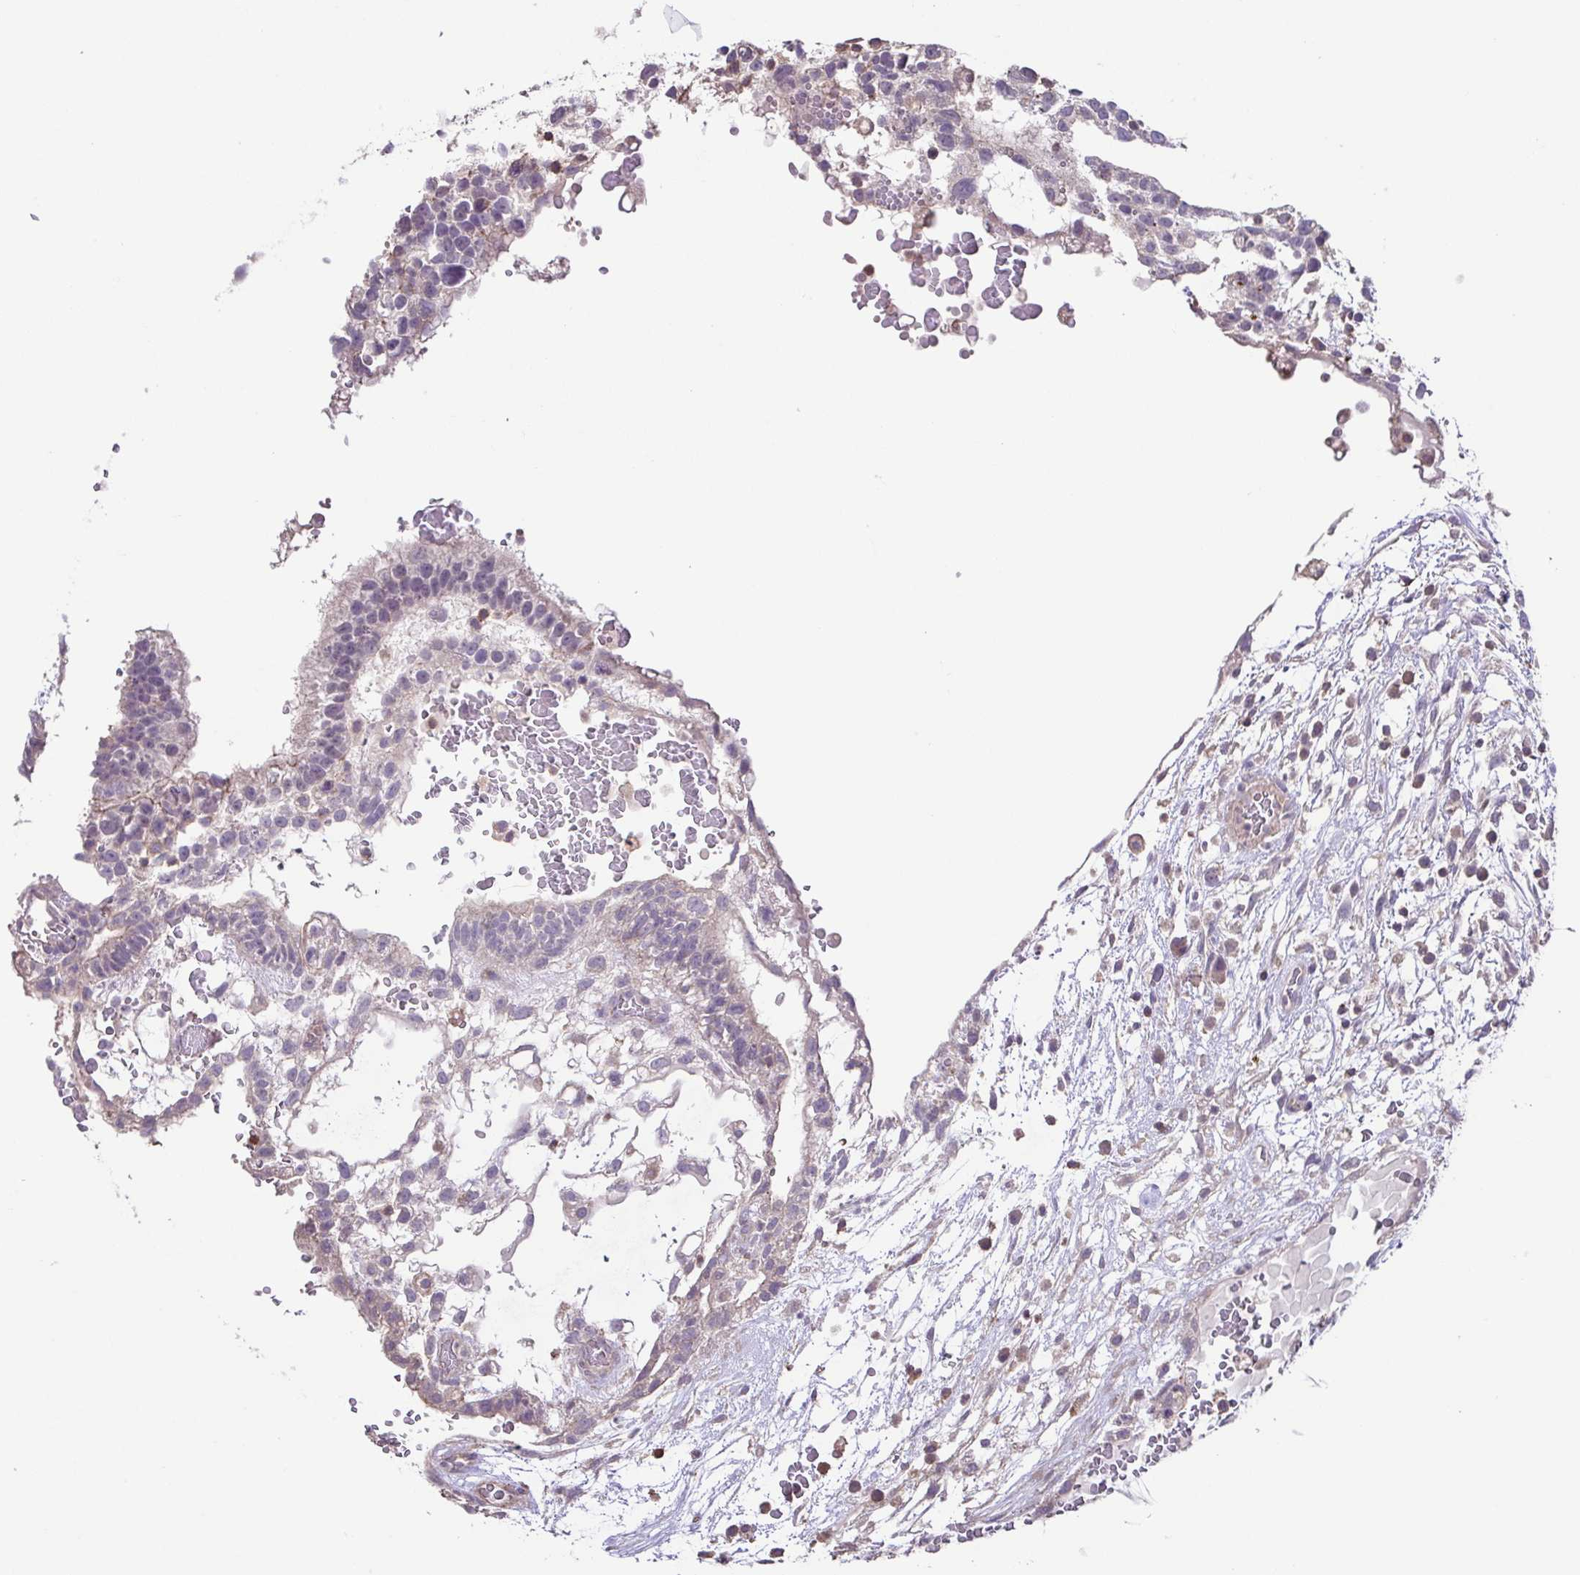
{"staining": {"intensity": "negative", "quantity": "none", "location": "none"}, "tissue": "testis cancer", "cell_type": "Tumor cells", "image_type": "cancer", "snomed": [{"axis": "morphology", "description": "Normal tissue, NOS"}, {"axis": "morphology", "description": "Carcinoma, Embryonal, NOS"}, {"axis": "topography", "description": "Testis"}], "caption": "Tumor cells are negative for brown protein staining in testis embryonal carcinoma.", "gene": "ACTRT2", "patient": {"sex": "male", "age": 32}}